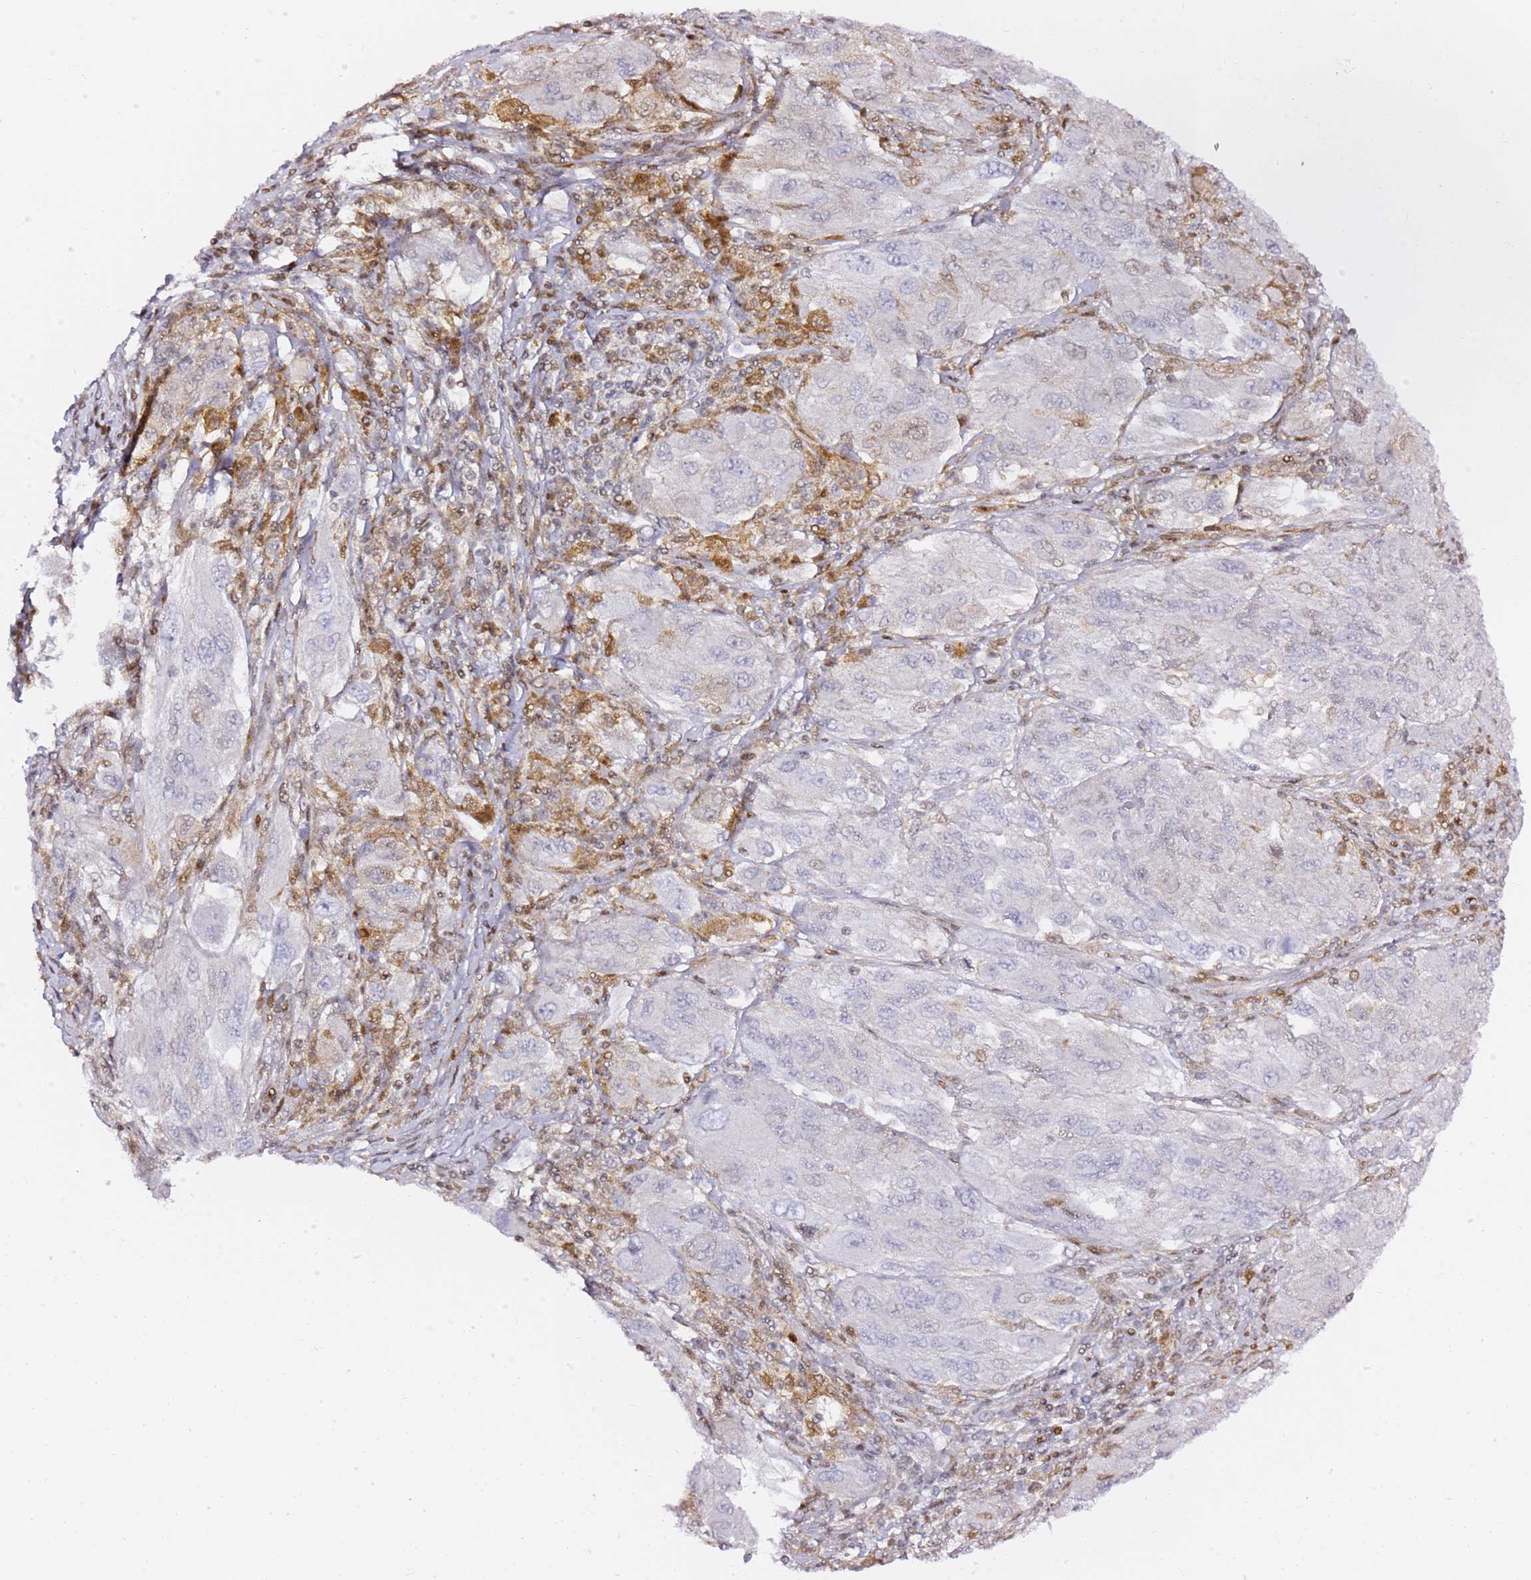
{"staining": {"intensity": "negative", "quantity": "none", "location": "none"}, "tissue": "melanoma", "cell_type": "Tumor cells", "image_type": "cancer", "snomed": [{"axis": "morphology", "description": "Malignant melanoma, NOS"}, {"axis": "topography", "description": "Skin"}], "caption": "Immunohistochemistry (IHC) of human malignant melanoma shows no positivity in tumor cells.", "gene": "GBP2", "patient": {"sex": "female", "age": 91}}